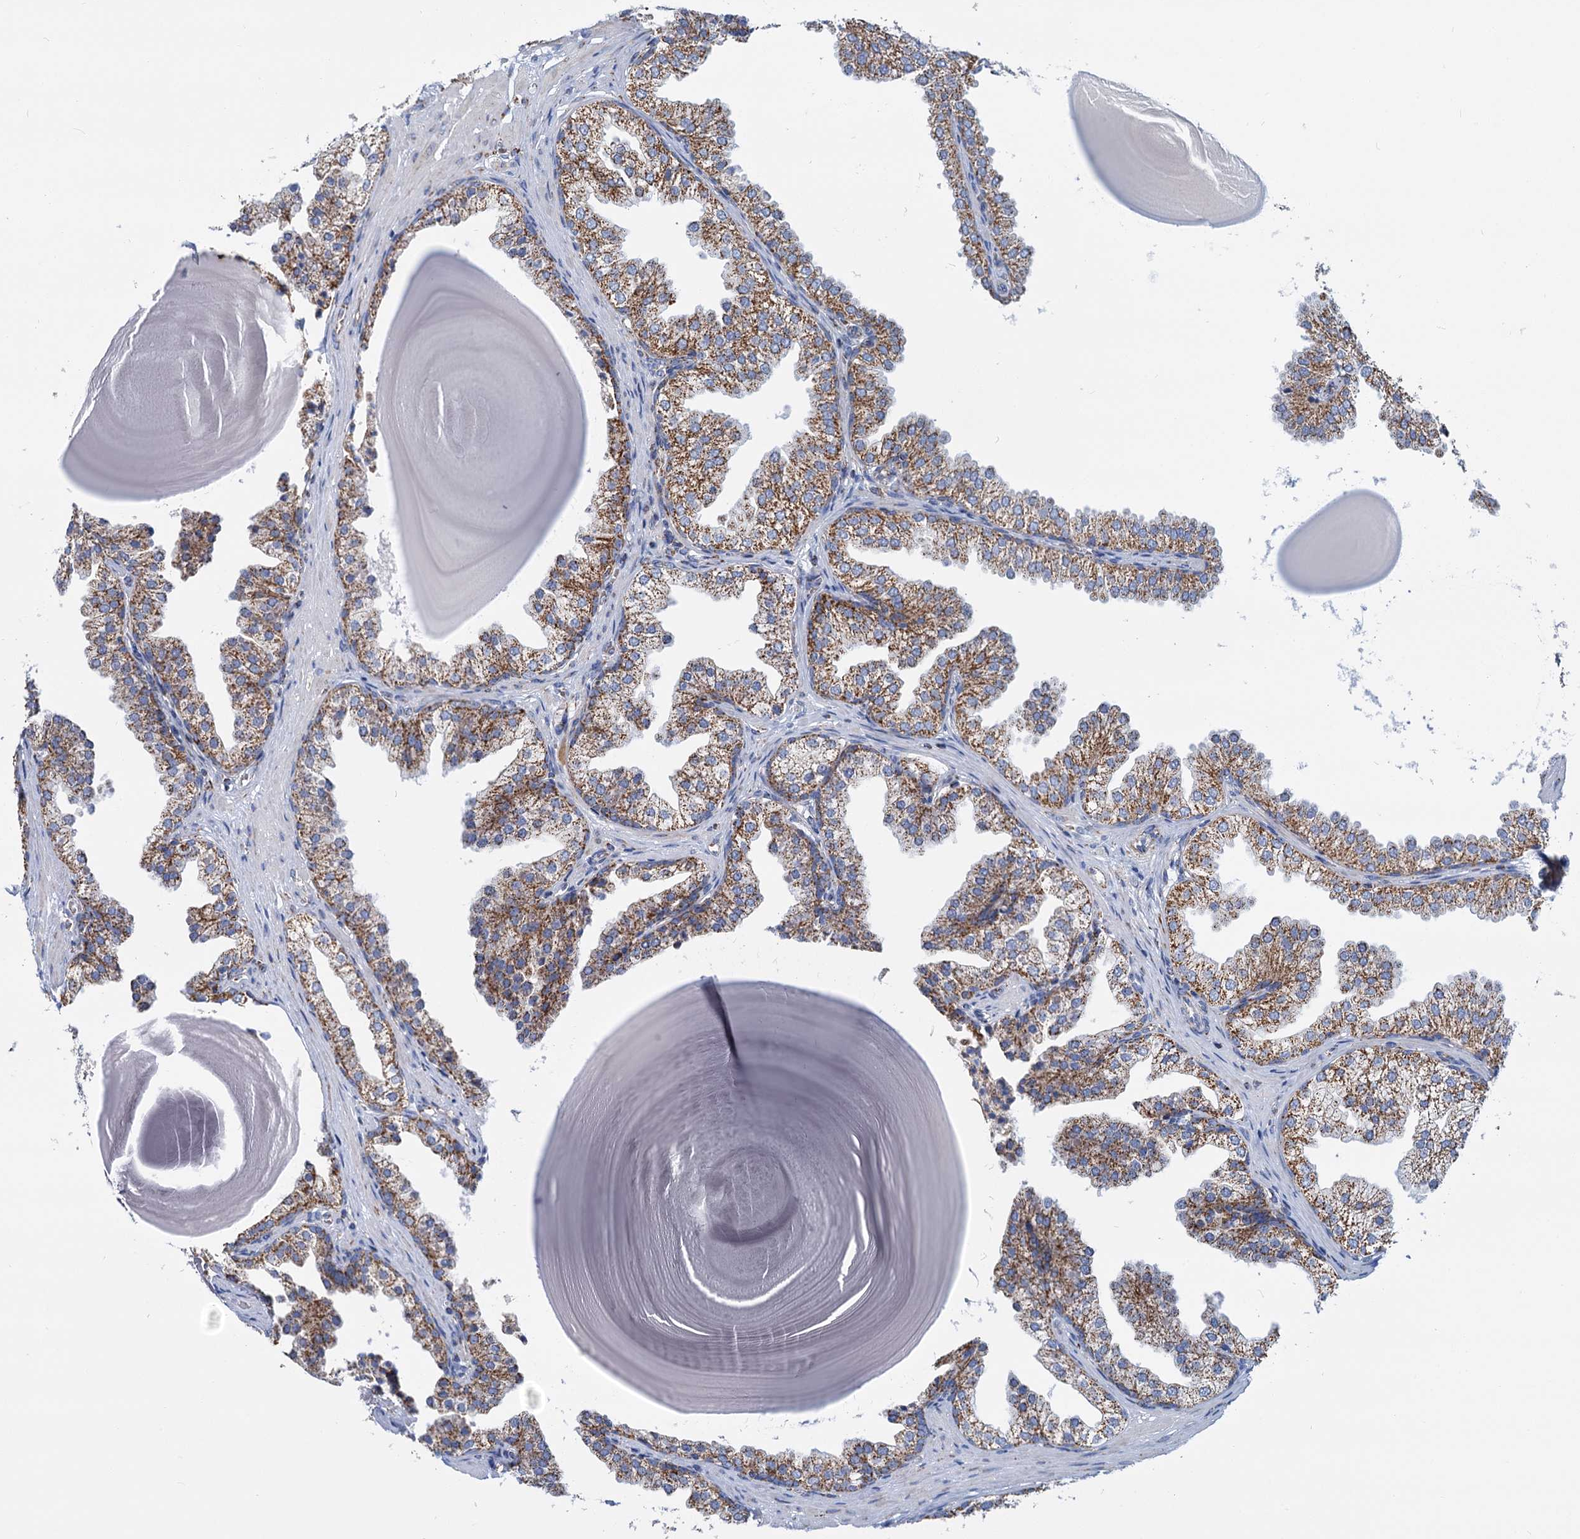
{"staining": {"intensity": "moderate", "quantity": ">75%", "location": "cytoplasmic/membranous"}, "tissue": "prostate", "cell_type": "Glandular cells", "image_type": "normal", "snomed": [{"axis": "morphology", "description": "Normal tissue, NOS"}, {"axis": "topography", "description": "Prostate"}], "caption": "Glandular cells exhibit medium levels of moderate cytoplasmic/membranous staining in approximately >75% of cells in benign human prostate. (DAB IHC, brown staining for protein, blue staining for nuclei).", "gene": "CCP110", "patient": {"sex": "male", "age": 48}}